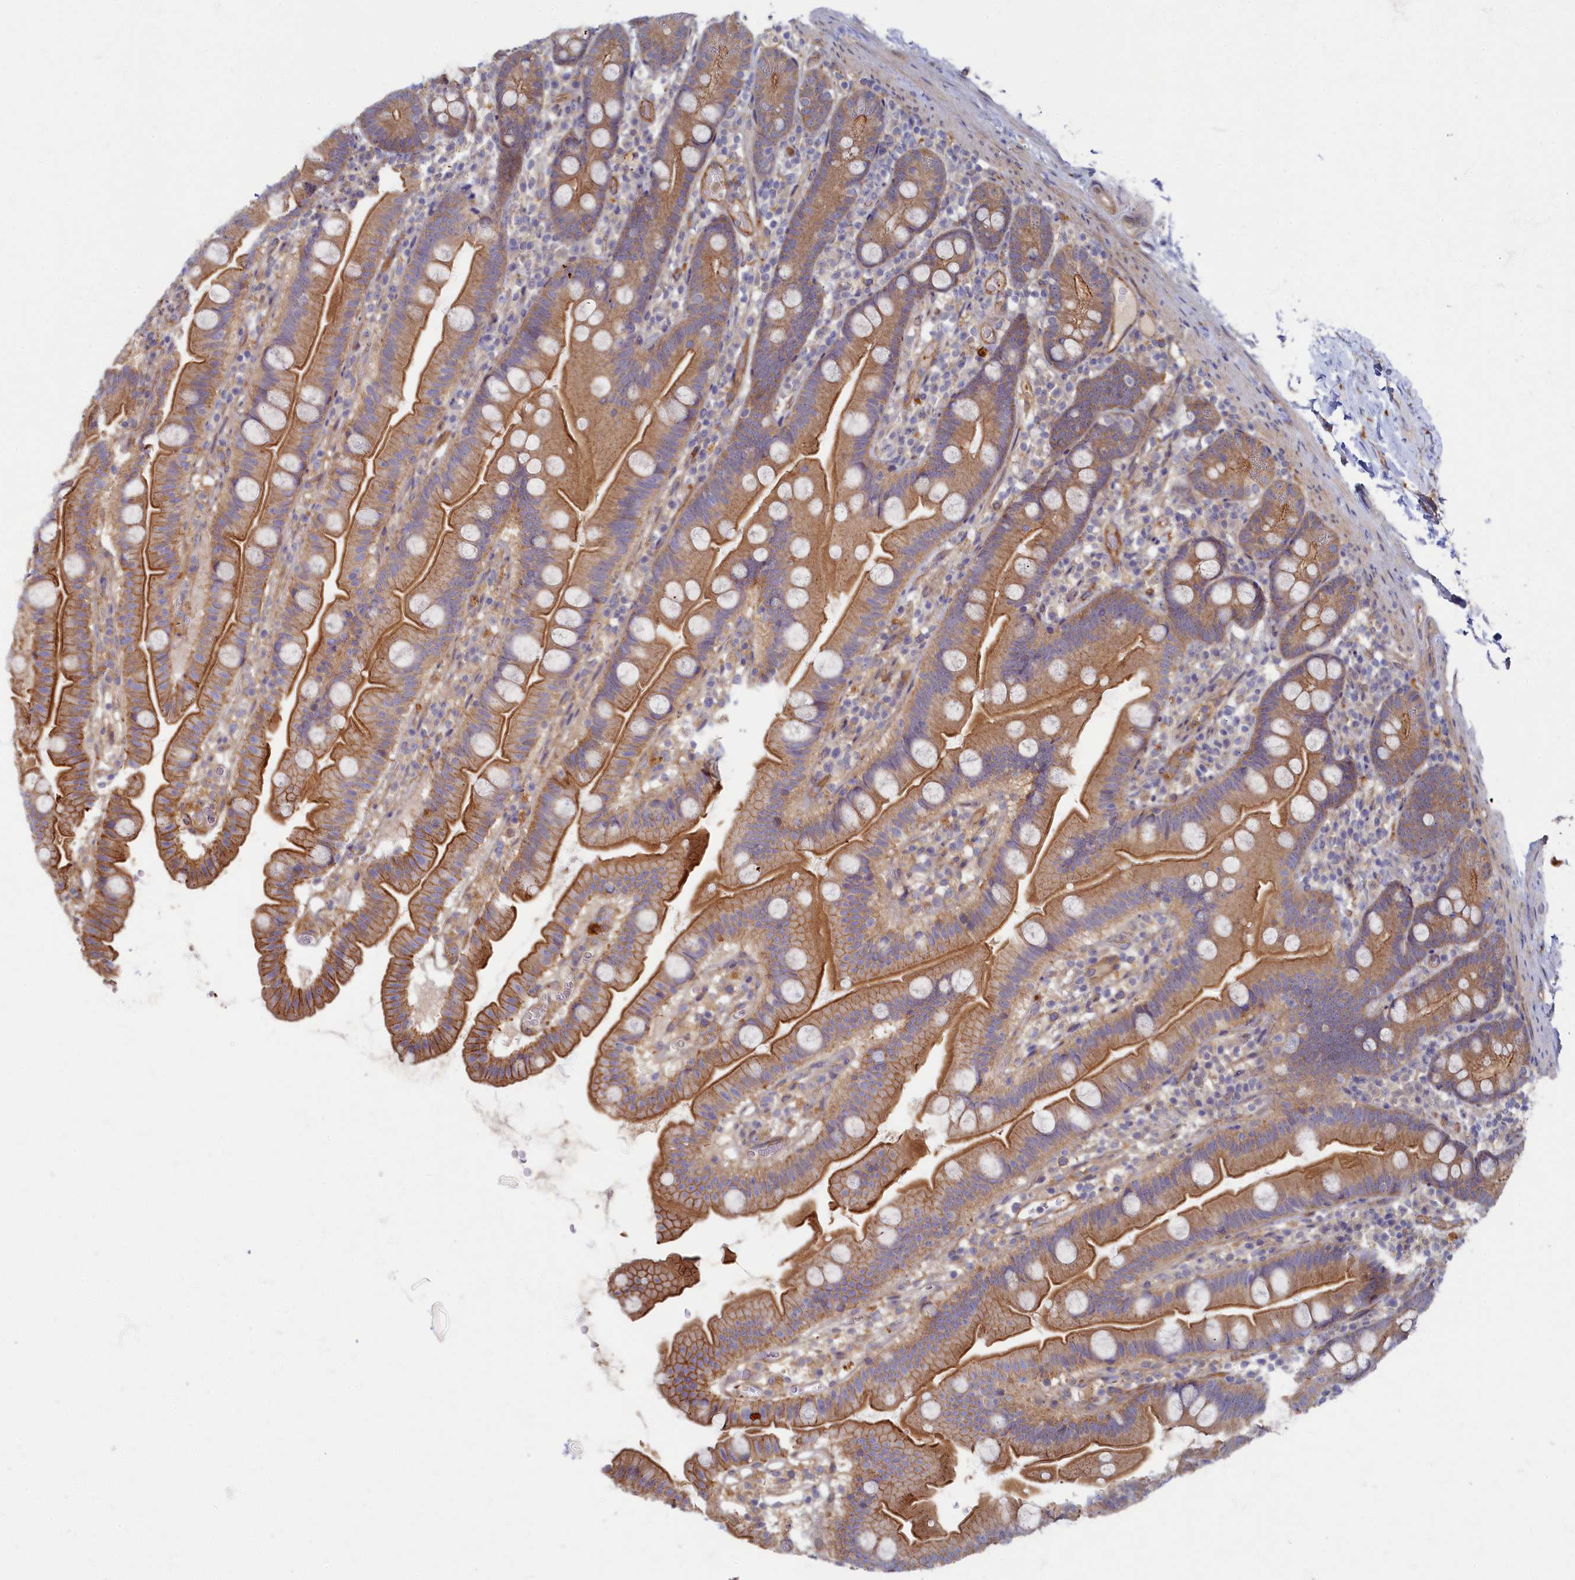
{"staining": {"intensity": "moderate", "quantity": ">75%", "location": "cytoplasmic/membranous"}, "tissue": "small intestine", "cell_type": "Glandular cells", "image_type": "normal", "snomed": [{"axis": "morphology", "description": "Normal tissue, NOS"}, {"axis": "topography", "description": "Small intestine"}], "caption": "Protein positivity by IHC exhibits moderate cytoplasmic/membranous expression in approximately >75% of glandular cells in benign small intestine.", "gene": "PSMG2", "patient": {"sex": "female", "age": 68}}